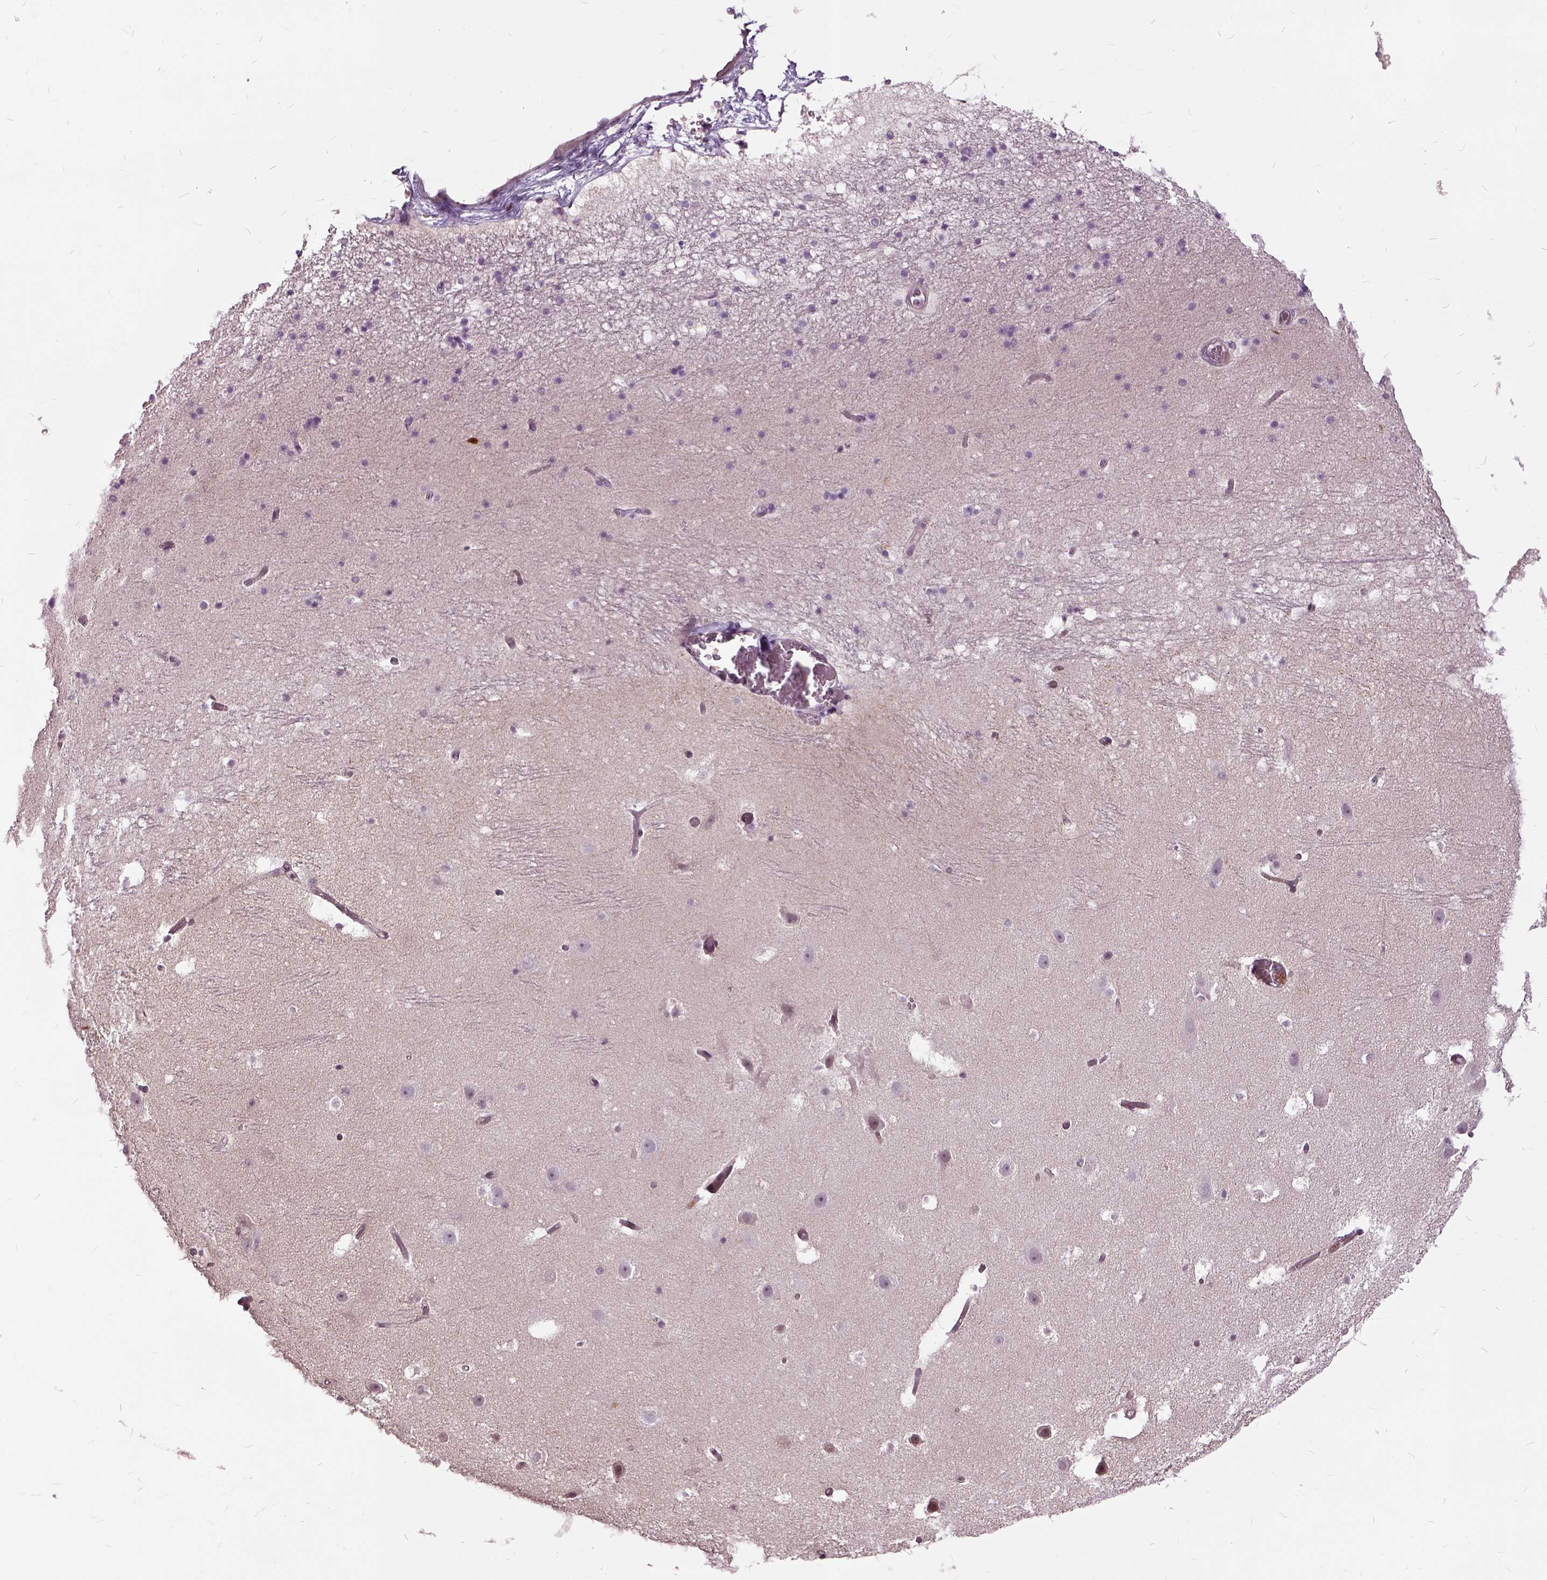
{"staining": {"intensity": "weak", "quantity": "25%-75%", "location": "nuclear"}, "tissue": "hippocampus", "cell_type": "Glial cells", "image_type": "normal", "snomed": [{"axis": "morphology", "description": "Normal tissue, NOS"}, {"axis": "topography", "description": "Hippocampus"}], "caption": "Protein expression analysis of unremarkable human hippocampus reveals weak nuclear positivity in about 25%-75% of glial cells. (DAB (3,3'-diaminobenzidine) IHC with brightfield microscopy, high magnification).", "gene": "ILRUN", "patient": {"sex": "male", "age": 26}}